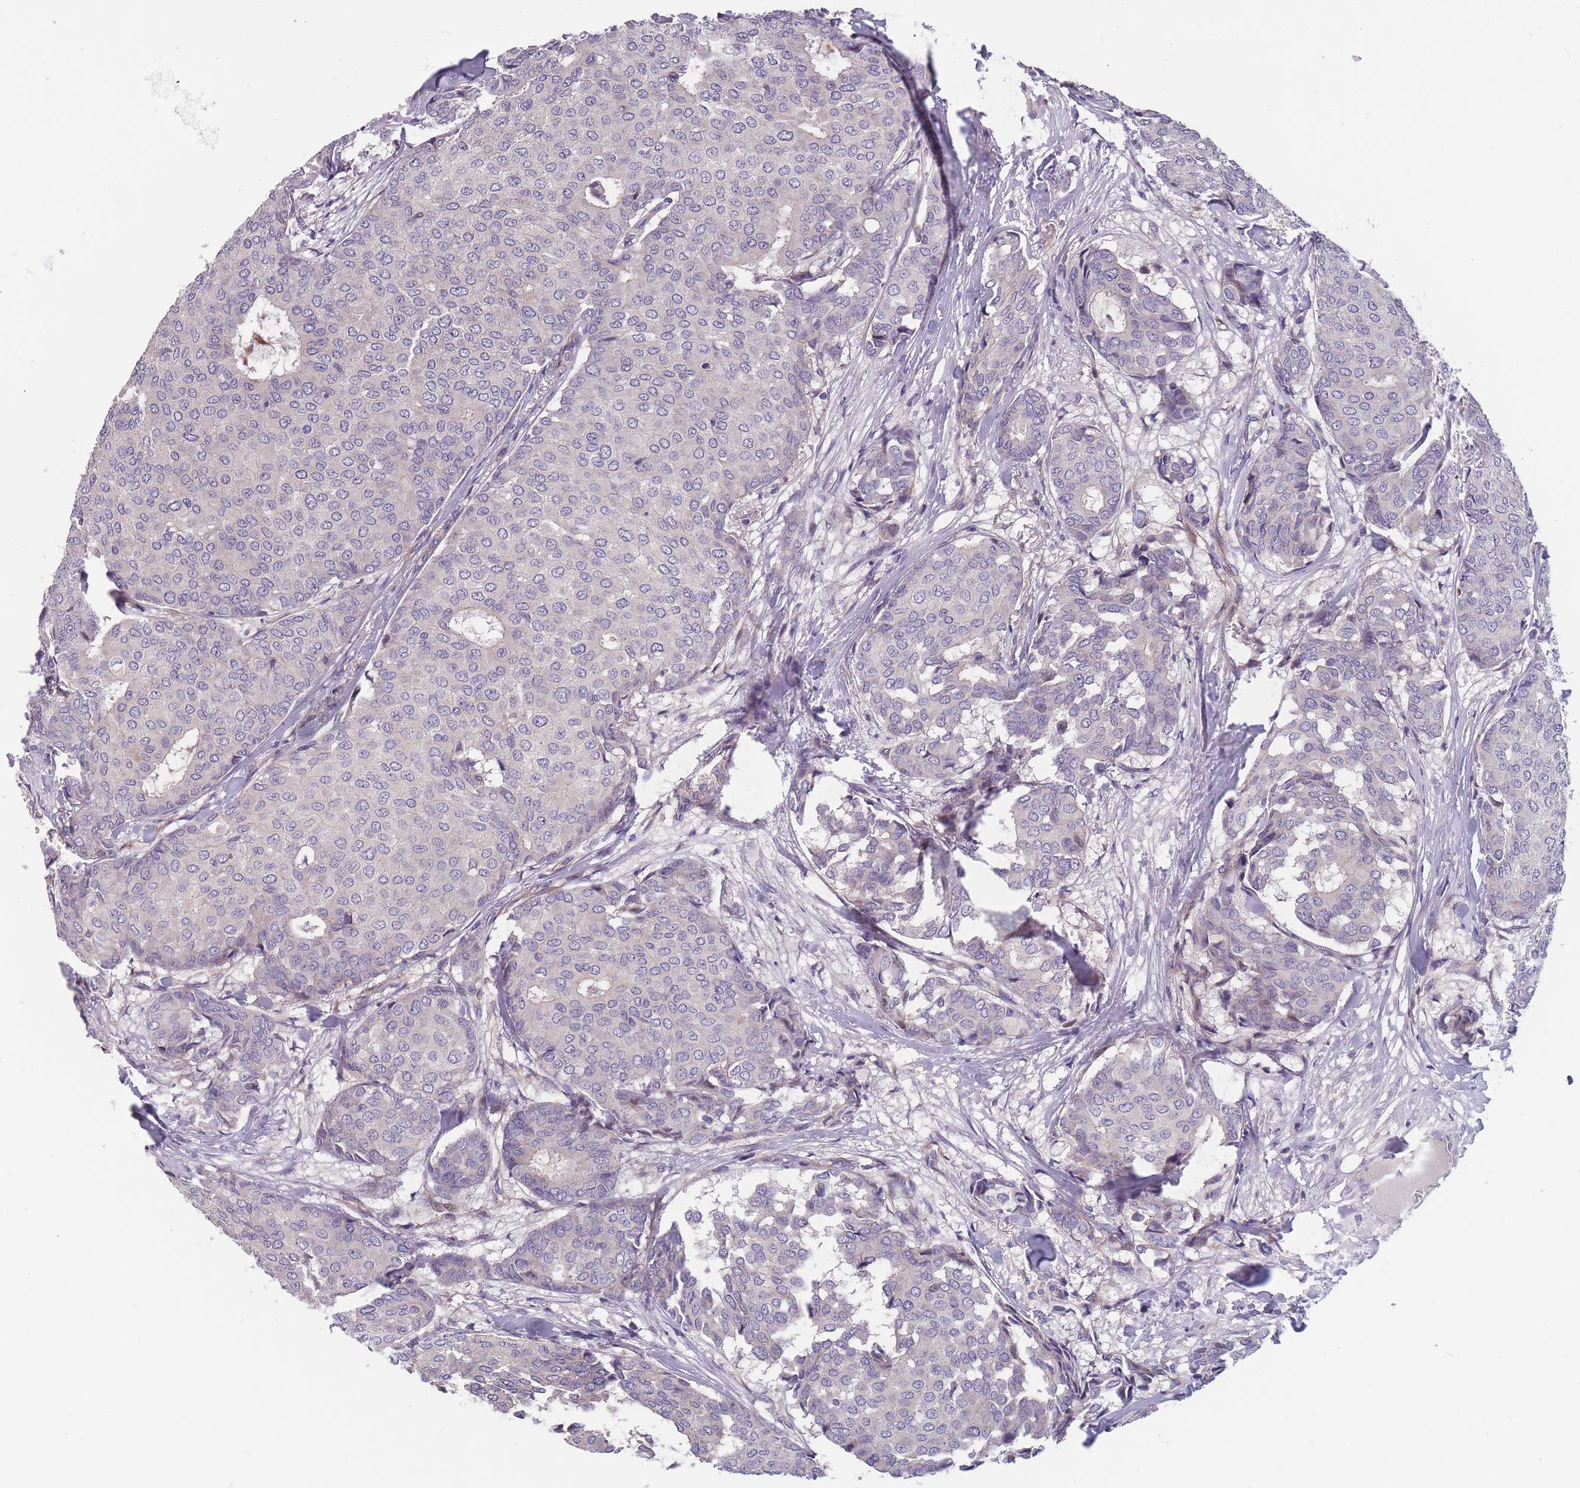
{"staining": {"intensity": "negative", "quantity": "none", "location": "none"}, "tissue": "breast cancer", "cell_type": "Tumor cells", "image_type": "cancer", "snomed": [{"axis": "morphology", "description": "Duct carcinoma"}, {"axis": "topography", "description": "Breast"}], "caption": "Human intraductal carcinoma (breast) stained for a protein using immunohistochemistry (IHC) displays no staining in tumor cells.", "gene": "FAM83F", "patient": {"sex": "female", "age": 75}}